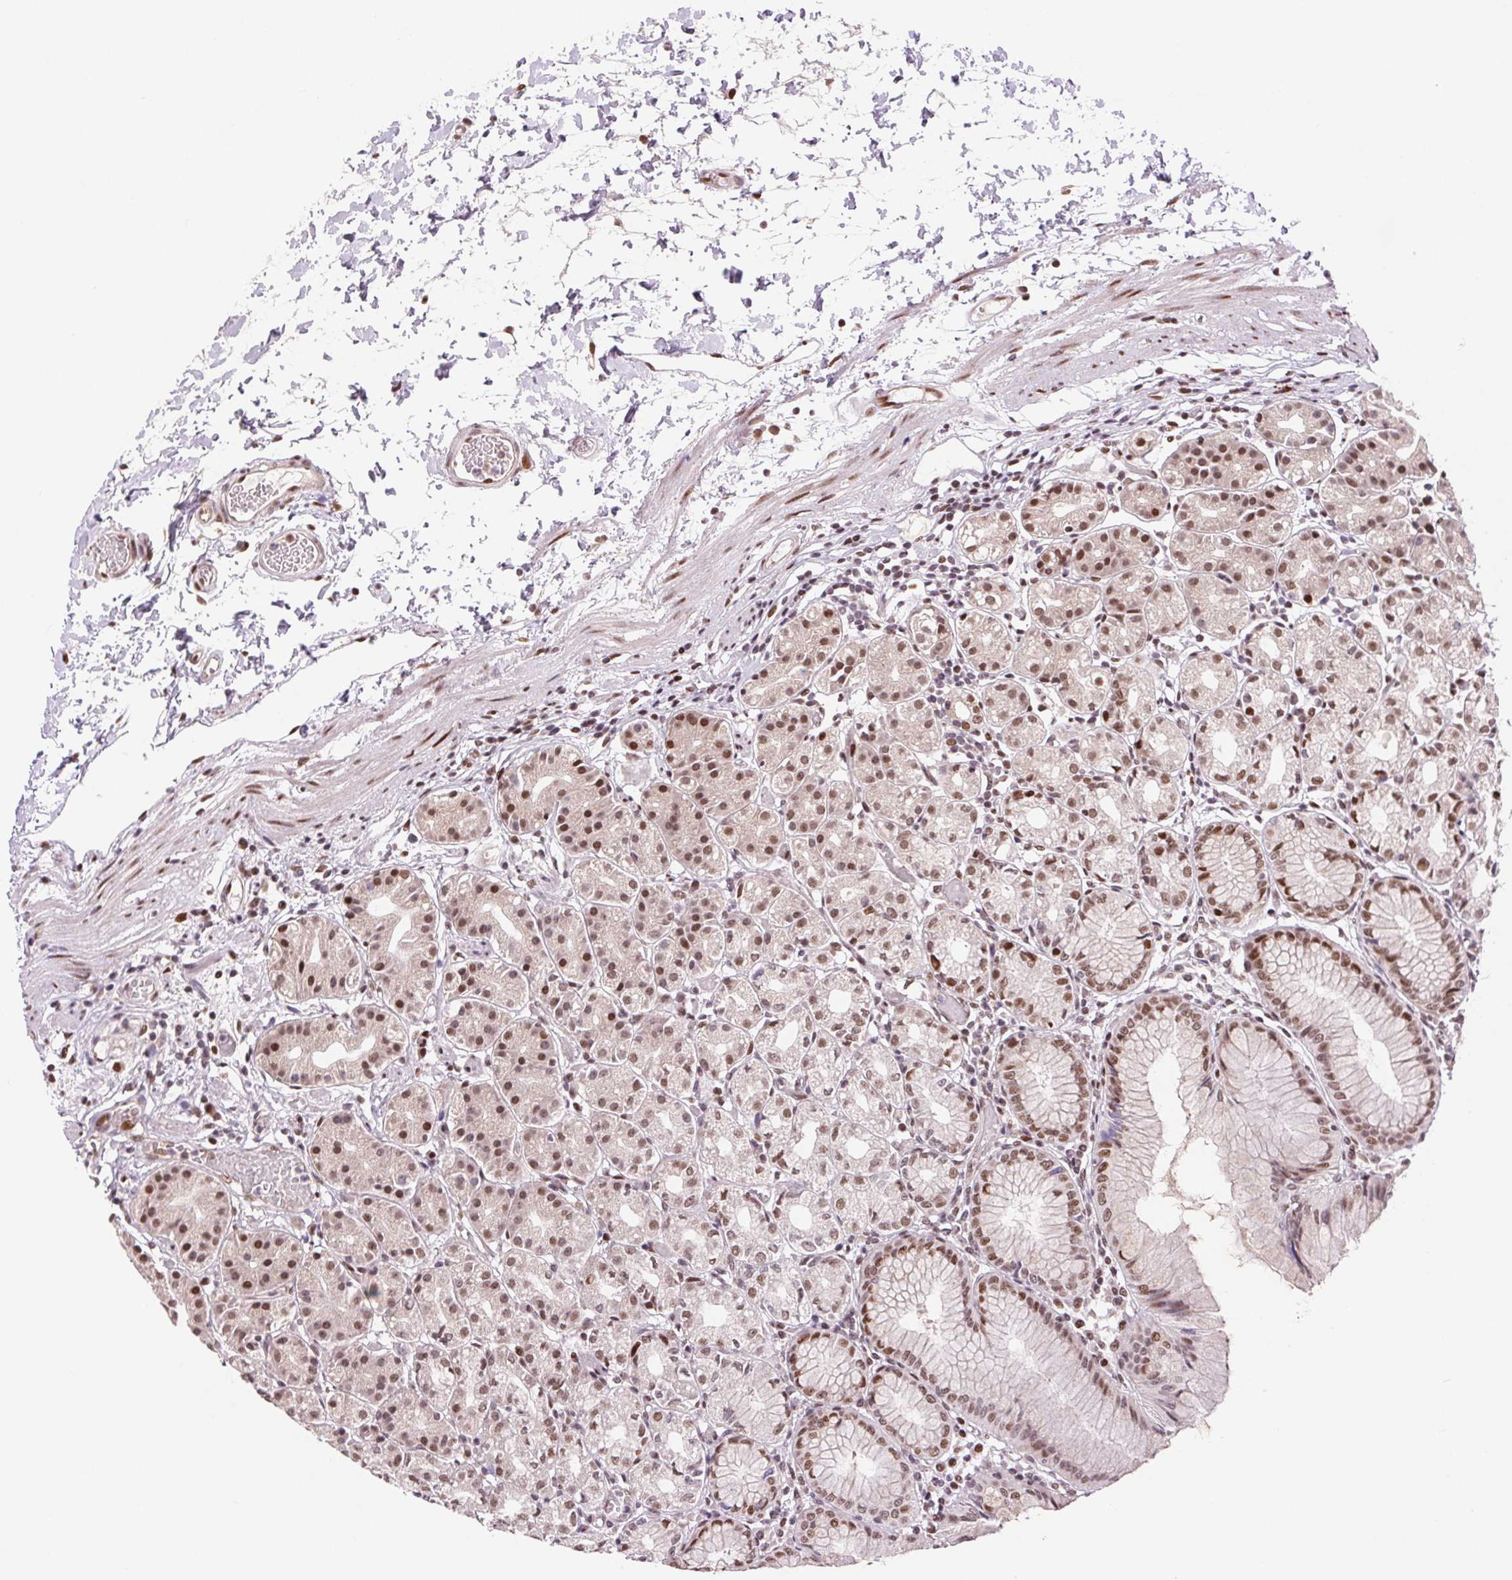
{"staining": {"intensity": "moderate", "quantity": "25%-75%", "location": "nuclear"}, "tissue": "stomach", "cell_type": "Glandular cells", "image_type": "normal", "snomed": [{"axis": "morphology", "description": "Normal tissue, NOS"}, {"axis": "topography", "description": "Stomach"}], "caption": "The immunohistochemical stain labels moderate nuclear staining in glandular cells of normal stomach. Immunohistochemistry stains the protein in brown and the nuclei are stained blue.", "gene": "RAD23A", "patient": {"sex": "female", "age": 57}}